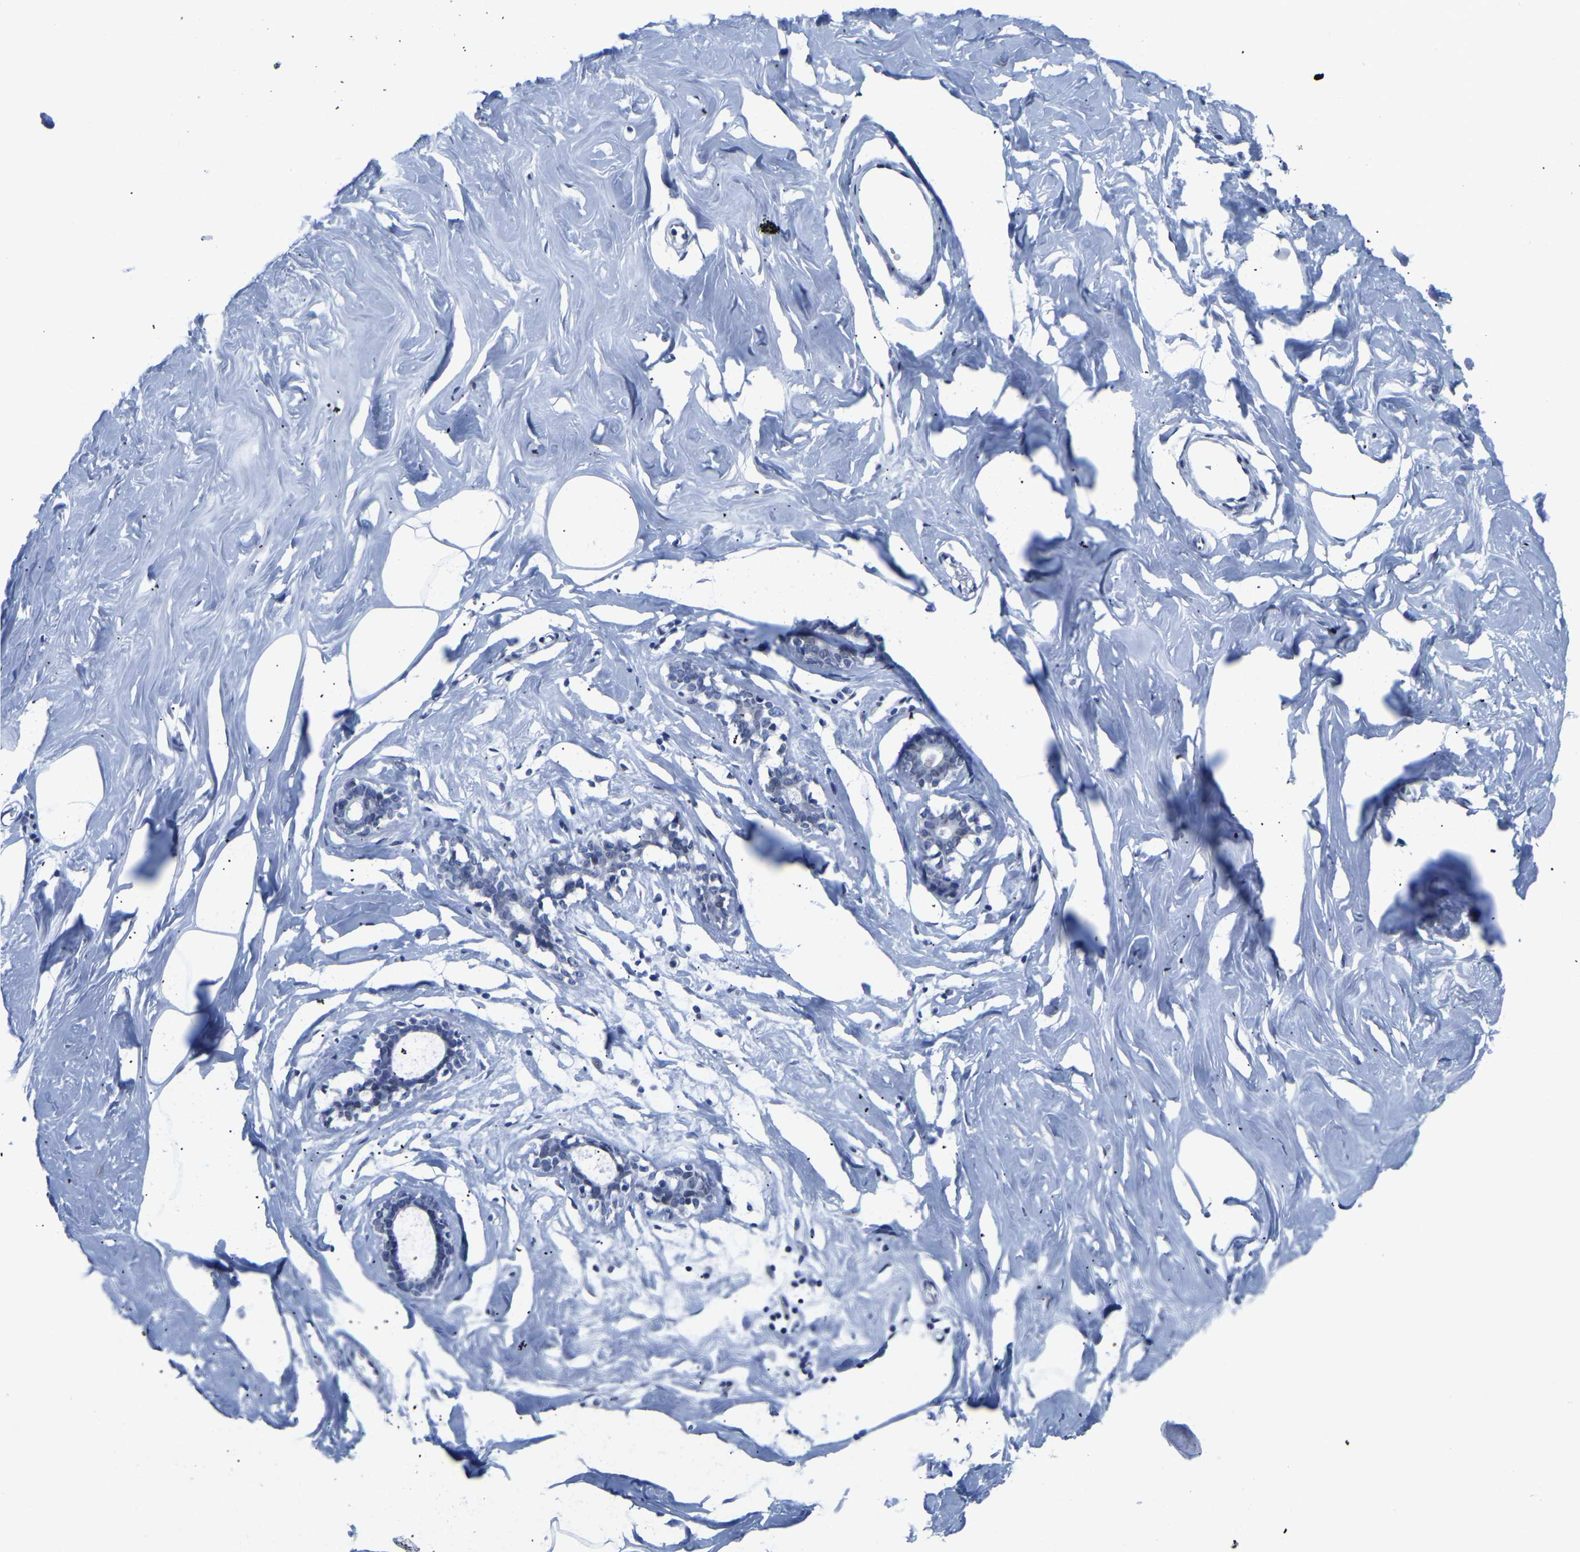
{"staining": {"intensity": "negative", "quantity": "none", "location": "none"}, "tissue": "adipose tissue", "cell_type": "Adipocytes", "image_type": "normal", "snomed": [{"axis": "morphology", "description": "Normal tissue, NOS"}, {"axis": "morphology", "description": "Fibrosis, NOS"}, {"axis": "topography", "description": "Breast"}, {"axis": "topography", "description": "Adipose tissue"}], "caption": "This image is of benign adipose tissue stained with immunohistochemistry to label a protein in brown with the nuclei are counter-stained blue. There is no expression in adipocytes.", "gene": "UPK3A", "patient": {"sex": "female", "age": 39}}